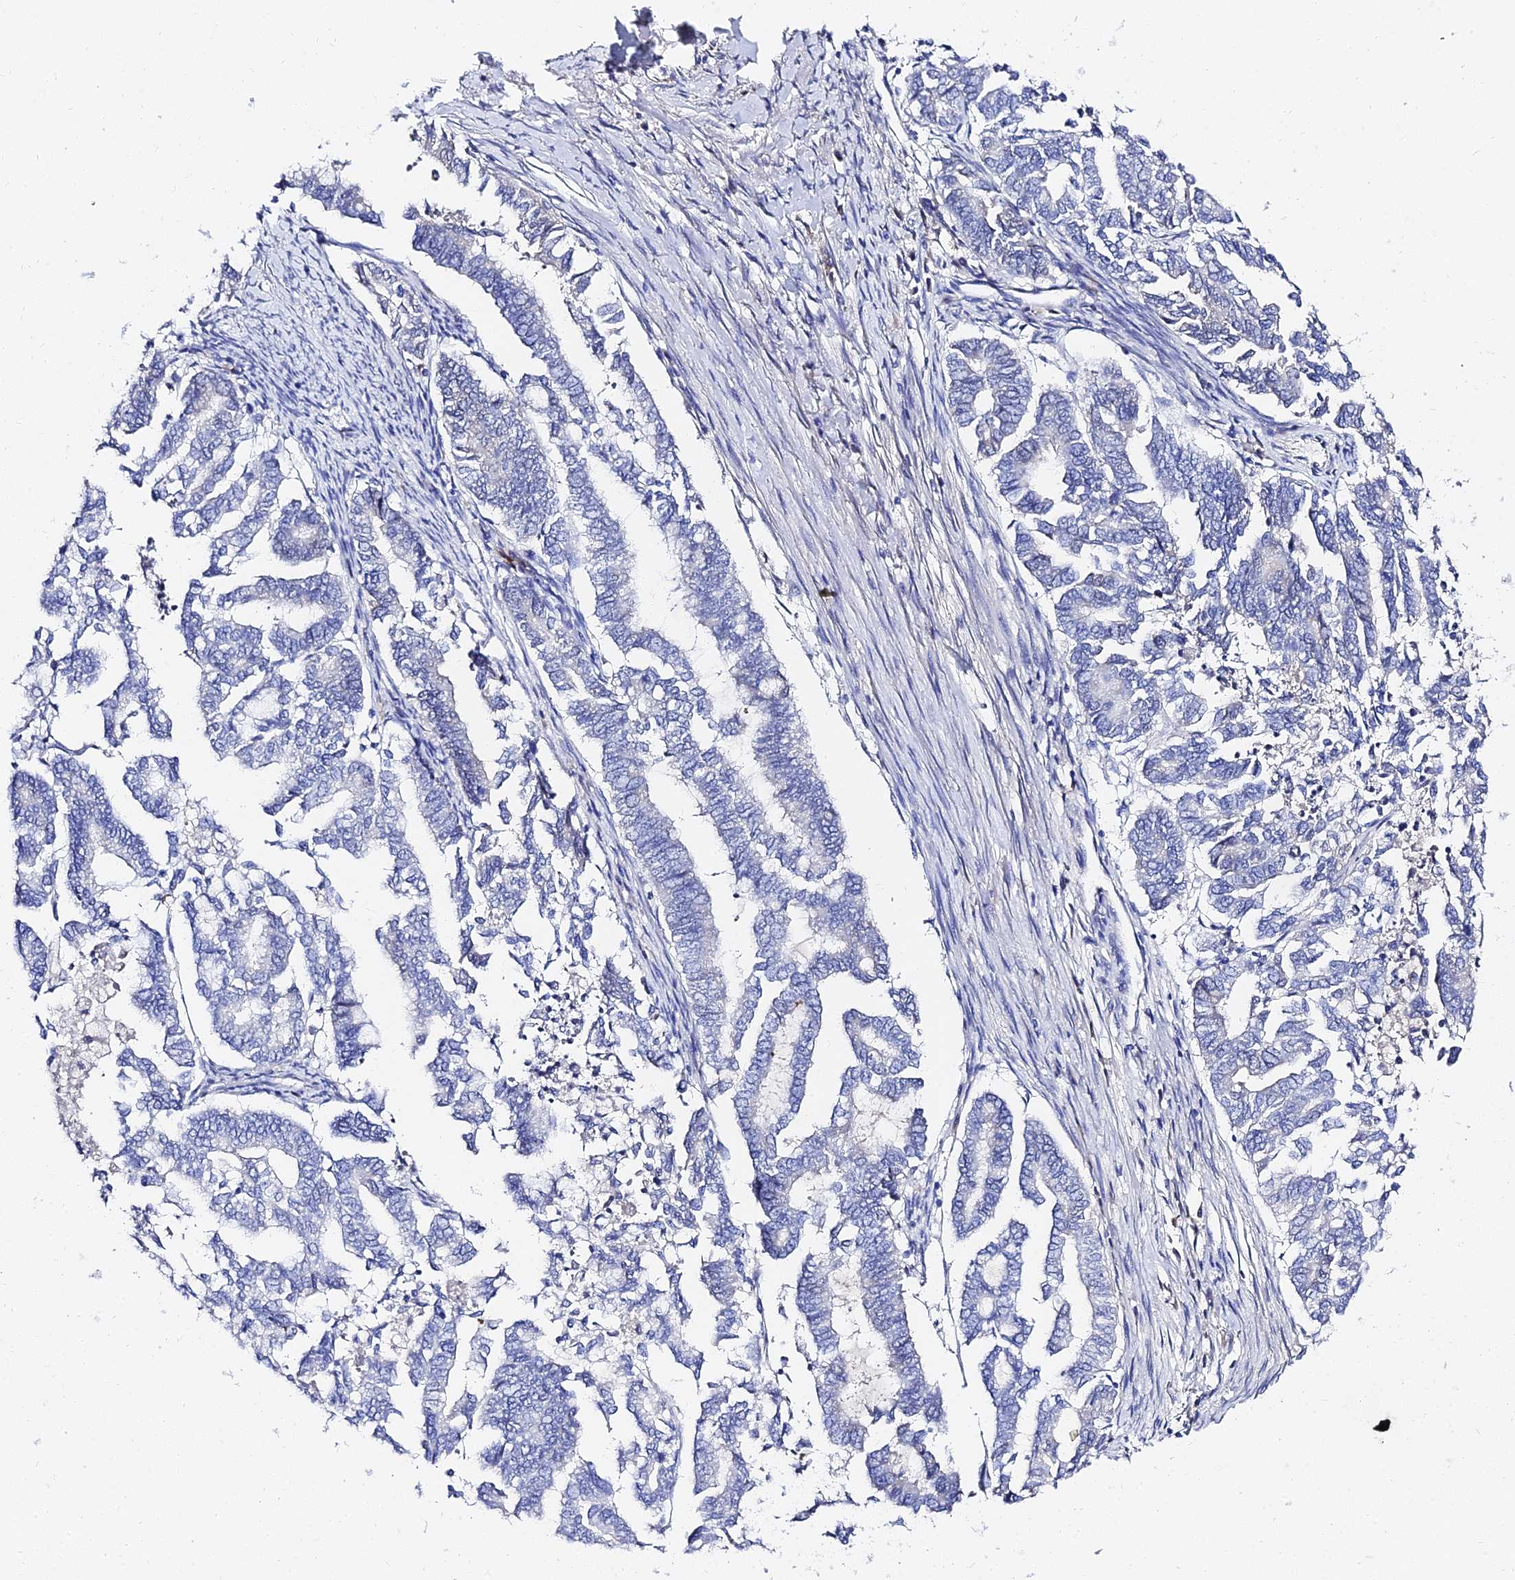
{"staining": {"intensity": "negative", "quantity": "none", "location": "none"}, "tissue": "endometrial cancer", "cell_type": "Tumor cells", "image_type": "cancer", "snomed": [{"axis": "morphology", "description": "Adenocarcinoma, NOS"}, {"axis": "topography", "description": "Endometrium"}], "caption": "Adenocarcinoma (endometrial) stained for a protein using IHC reveals no staining tumor cells.", "gene": "KRT17", "patient": {"sex": "female", "age": 79}}